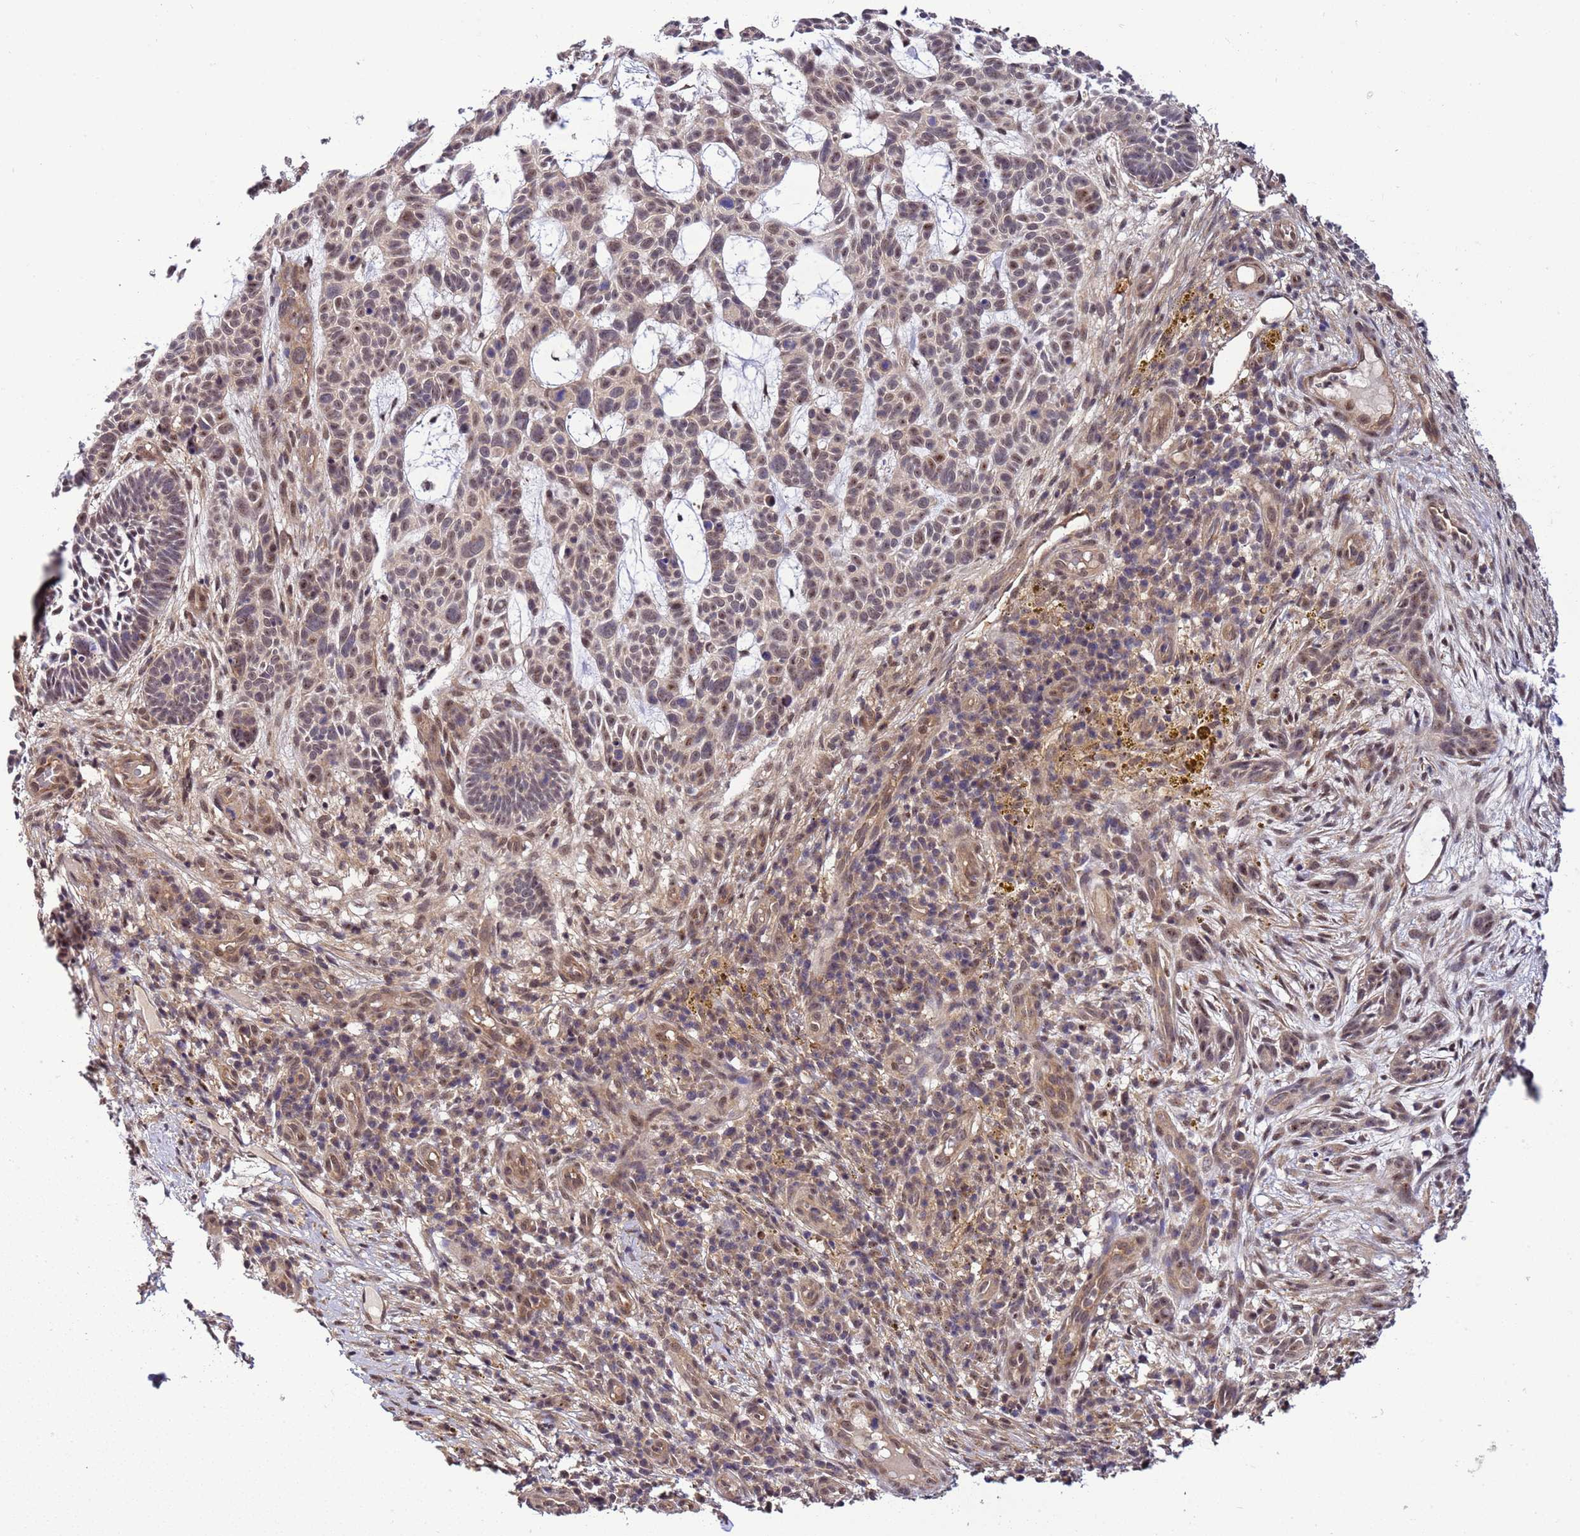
{"staining": {"intensity": "weak", "quantity": ">75%", "location": "nuclear"}, "tissue": "skin cancer", "cell_type": "Tumor cells", "image_type": "cancer", "snomed": [{"axis": "morphology", "description": "Basal cell carcinoma"}, {"axis": "topography", "description": "Skin"}], "caption": "Protein expression analysis of skin basal cell carcinoma shows weak nuclear positivity in approximately >75% of tumor cells.", "gene": "GEN1", "patient": {"sex": "male", "age": 89}}